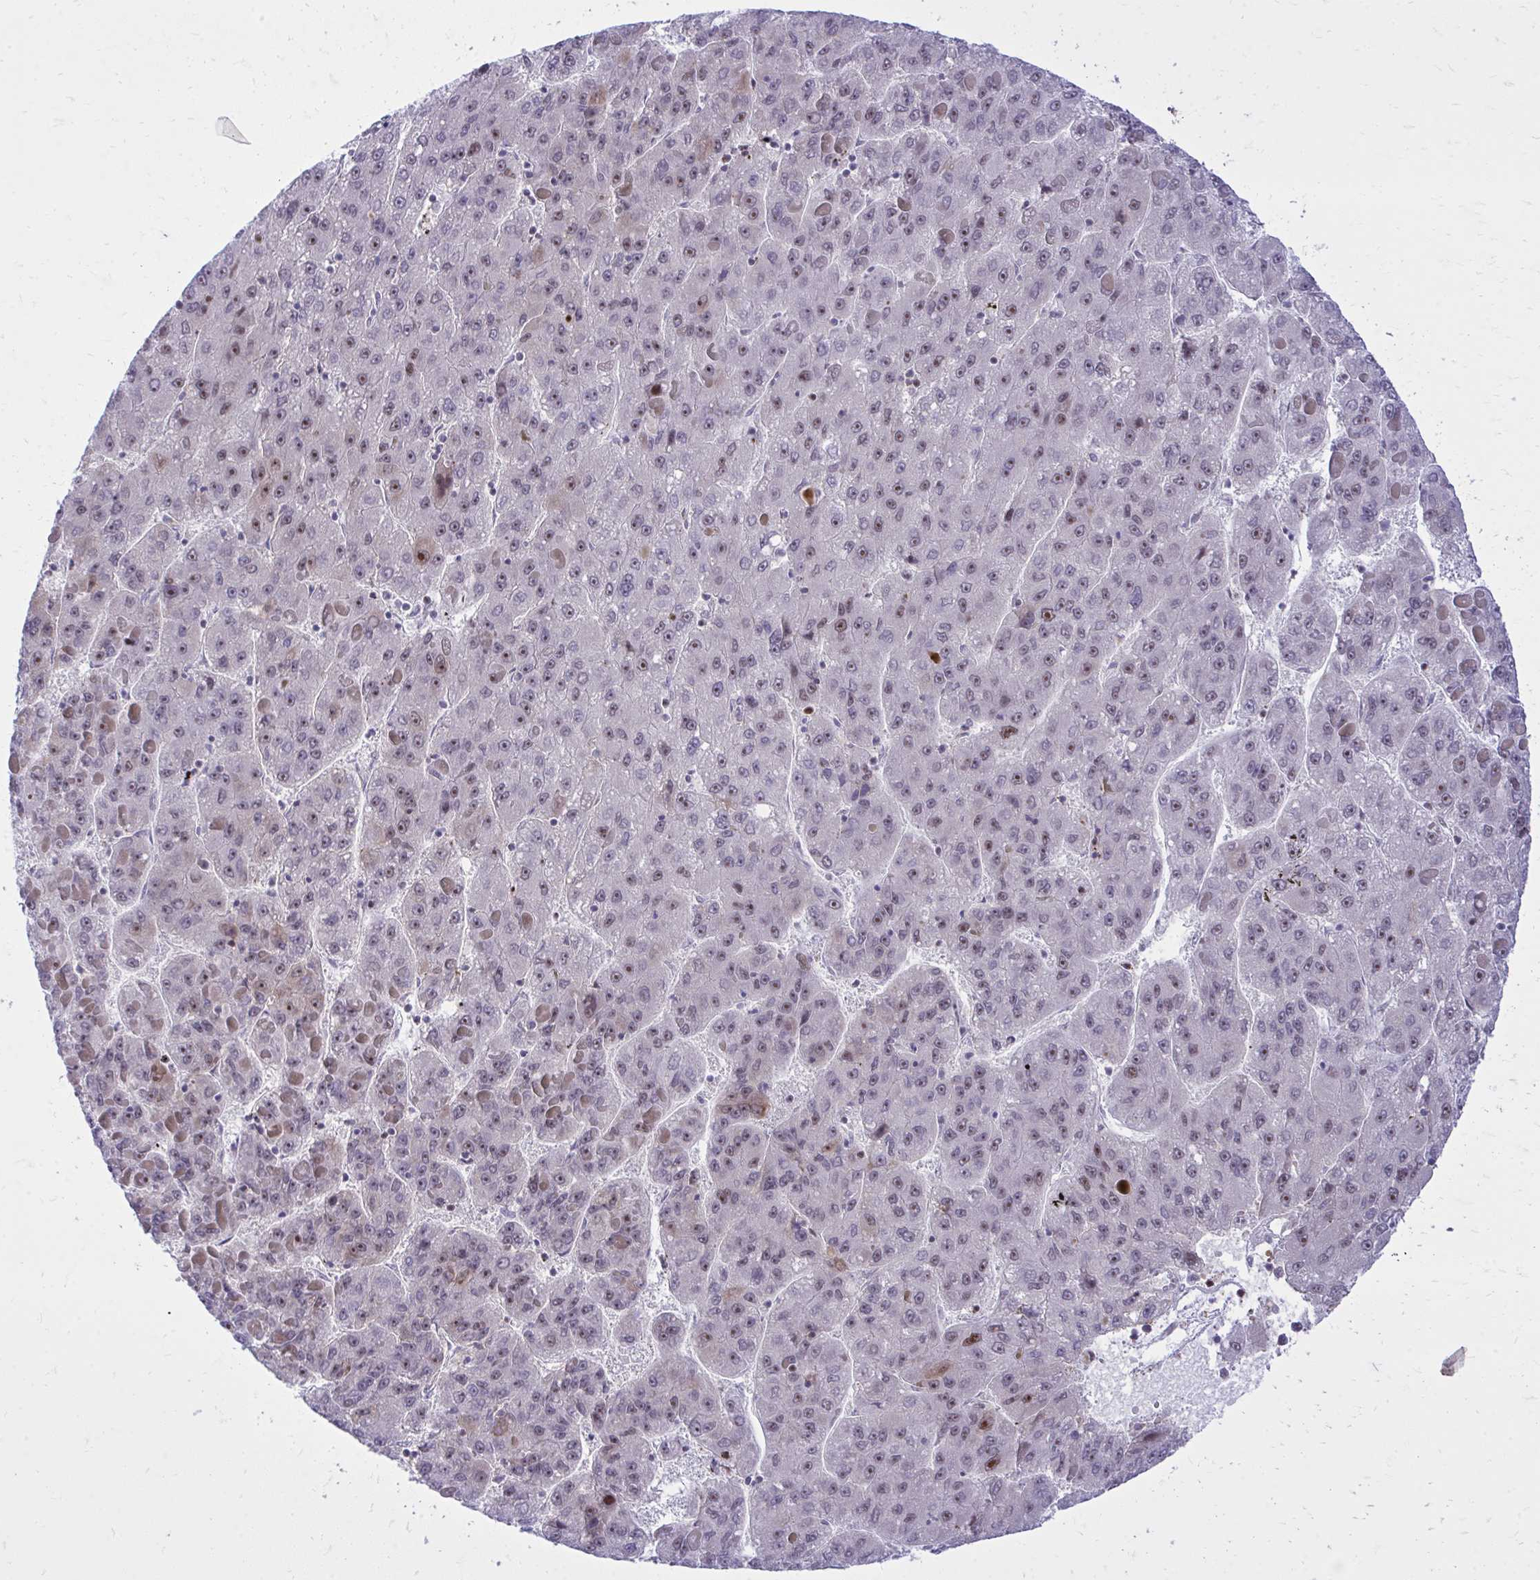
{"staining": {"intensity": "weak", "quantity": "25%-75%", "location": "nuclear"}, "tissue": "liver cancer", "cell_type": "Tumor cells", "image_type": "cancer", "snomed": [{"axis": "morphology", "description": "Carcinoma, Hepatocellular, NOS"}, {"axis": "topography", "description": "Liver"}], "caption": "Brown immunohistochemical staining in human liver cancer (hepatocellular carcinoma) reveals weak nuclear positivity in approximately 25%-75% of tumor cells. (Brightfield microscopy of DAB IHC at high magnification).", "gene": "C14orf39", "patient": {"sex": "female", "age": 82}}